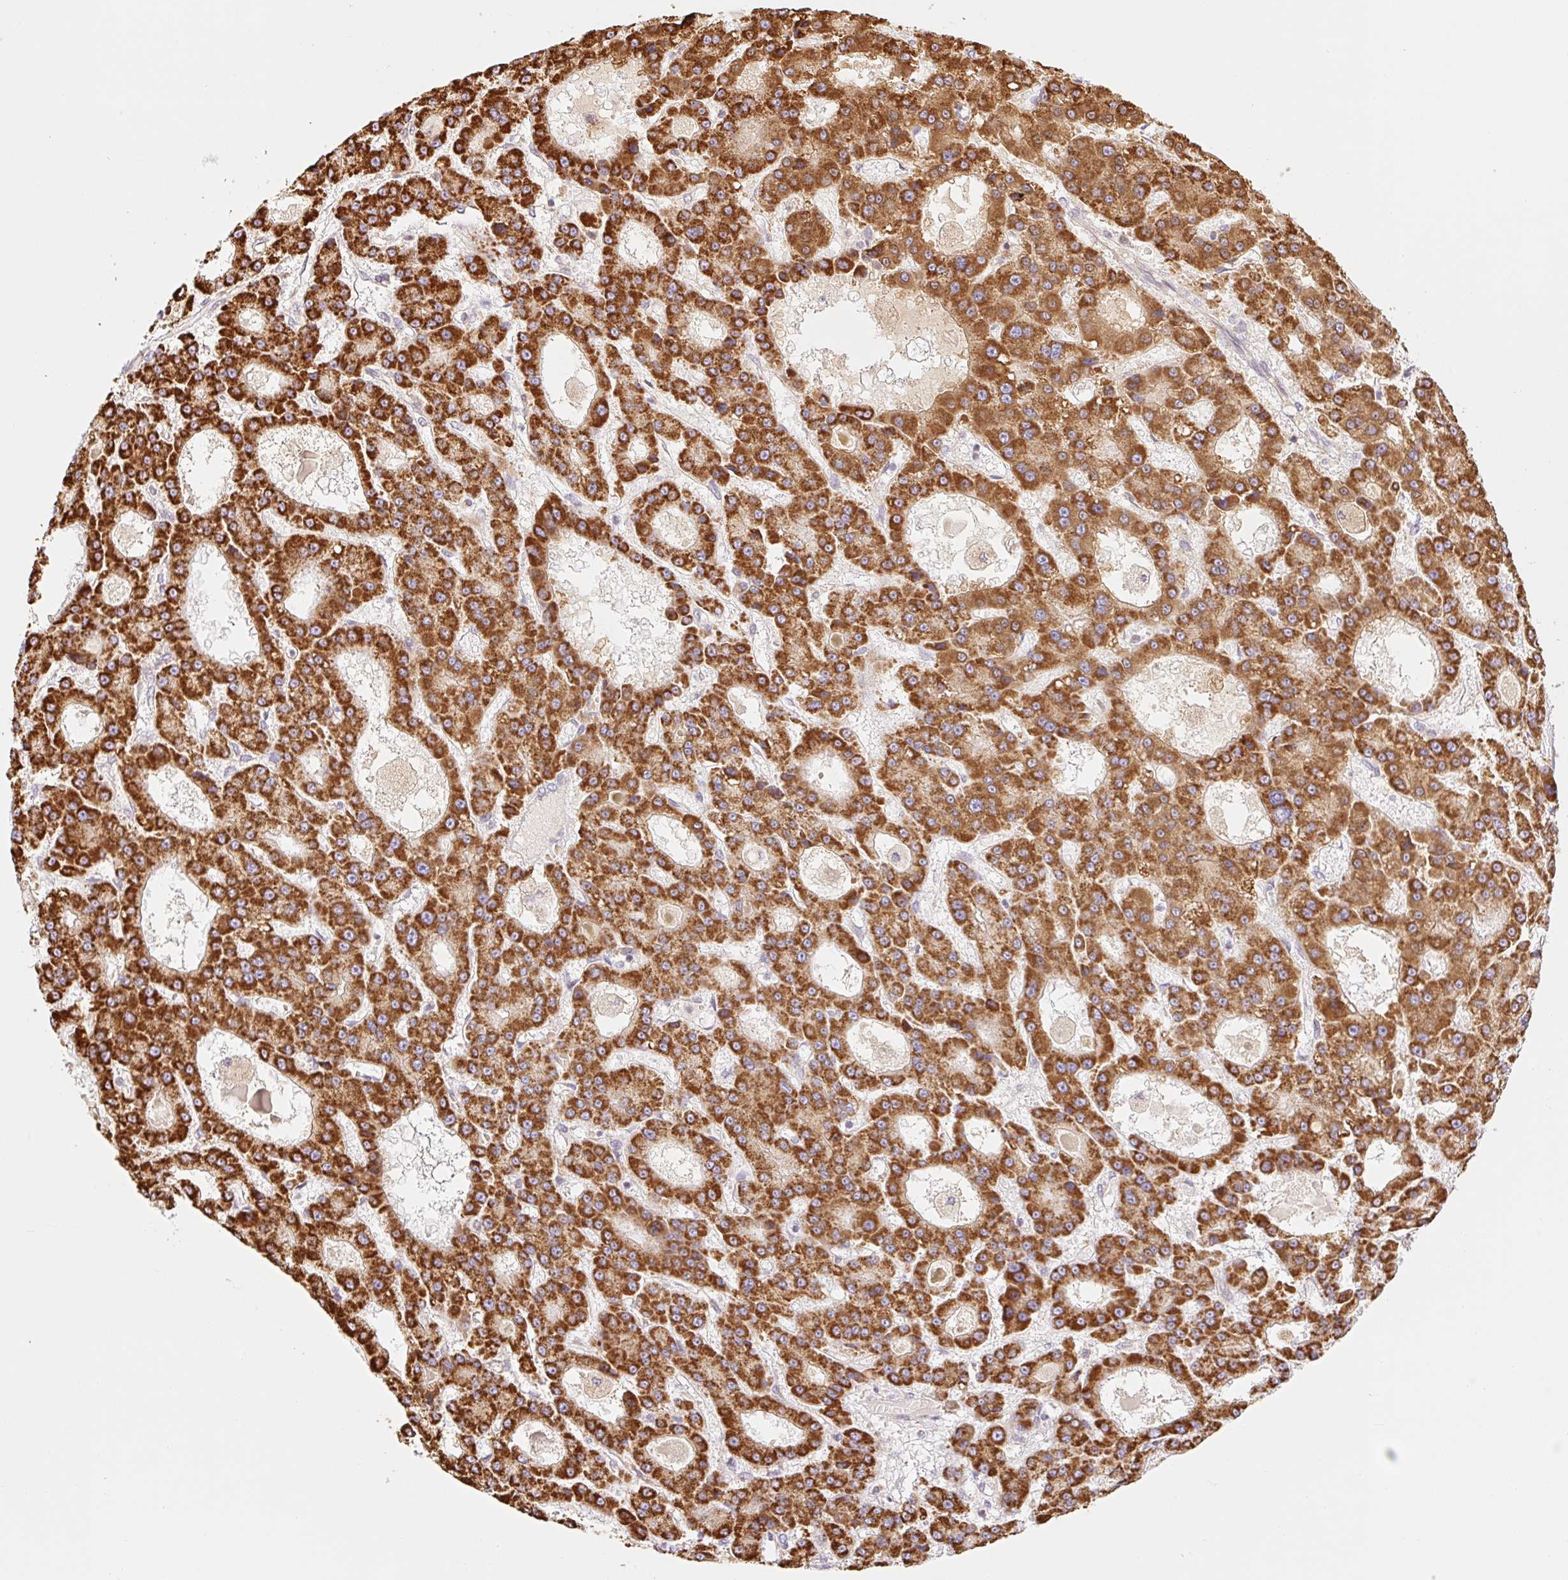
{"staining": {"intensity": "strong", "quantity": ">75%", "location": "cytoplasmic/membranous"}, "tissue": "liver cancer", "cell_type": "Tumor cells", "image_type": "cancer", "snomed": [{"axis": "morphology", "description": "Carcinoma, Hepatocellular, NOS"}, {"axis": "topography", "description": "Liver"}], "caption": "Tumor cells show high levels of strong cytoplasmic/membranous staining in about >75% of cells in human hepatocellular carcinoma (liver). (Stains: DAB (3,3'-diaminobenzidine) in brown, nuclei in blue, Microscopy: brightfield microscopy at high magnification).", "gene": "GOSR2", "patient": {"sex": "male", "age": 70}}